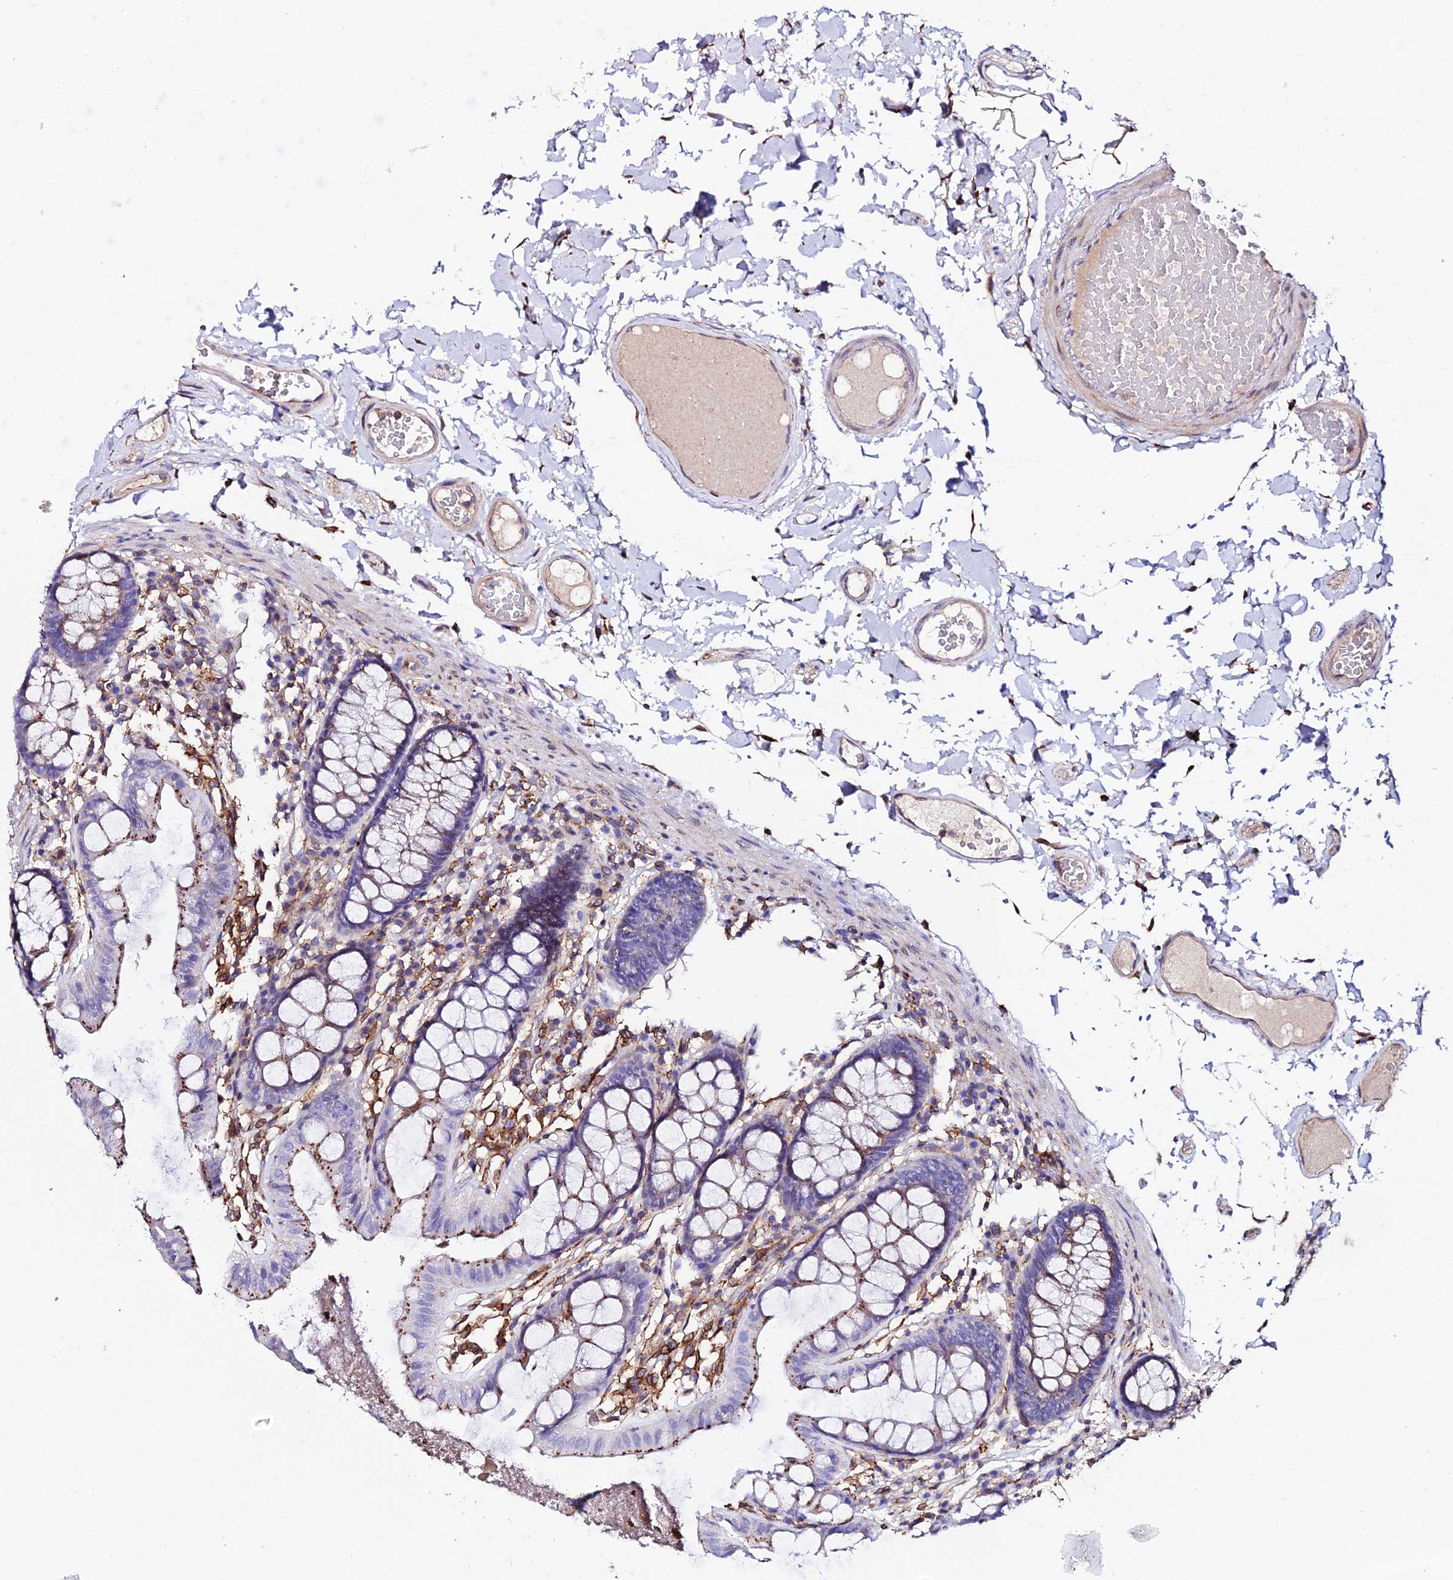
{"staining": {"intensity": "weak", "quantity": "<25%", "location": "cytoplasmic/membranous"}, "tissue": "colon", "cell_type": "Endothelial cells", "image_type": "normal", "snomed": [{"axis": "morphology", "description": "Normal tissue, NOS"}, {"axis": "topography", "description": "Colon"}], "caption": "Colon was stained to show a protein in brown. There is no significant expression in endothelial cells. (Immunohistochemistry (ihc), brightfield microscopy, high magnification).", "gene": "TRPV2", "patient": {"sex": "male", "age": 84}}